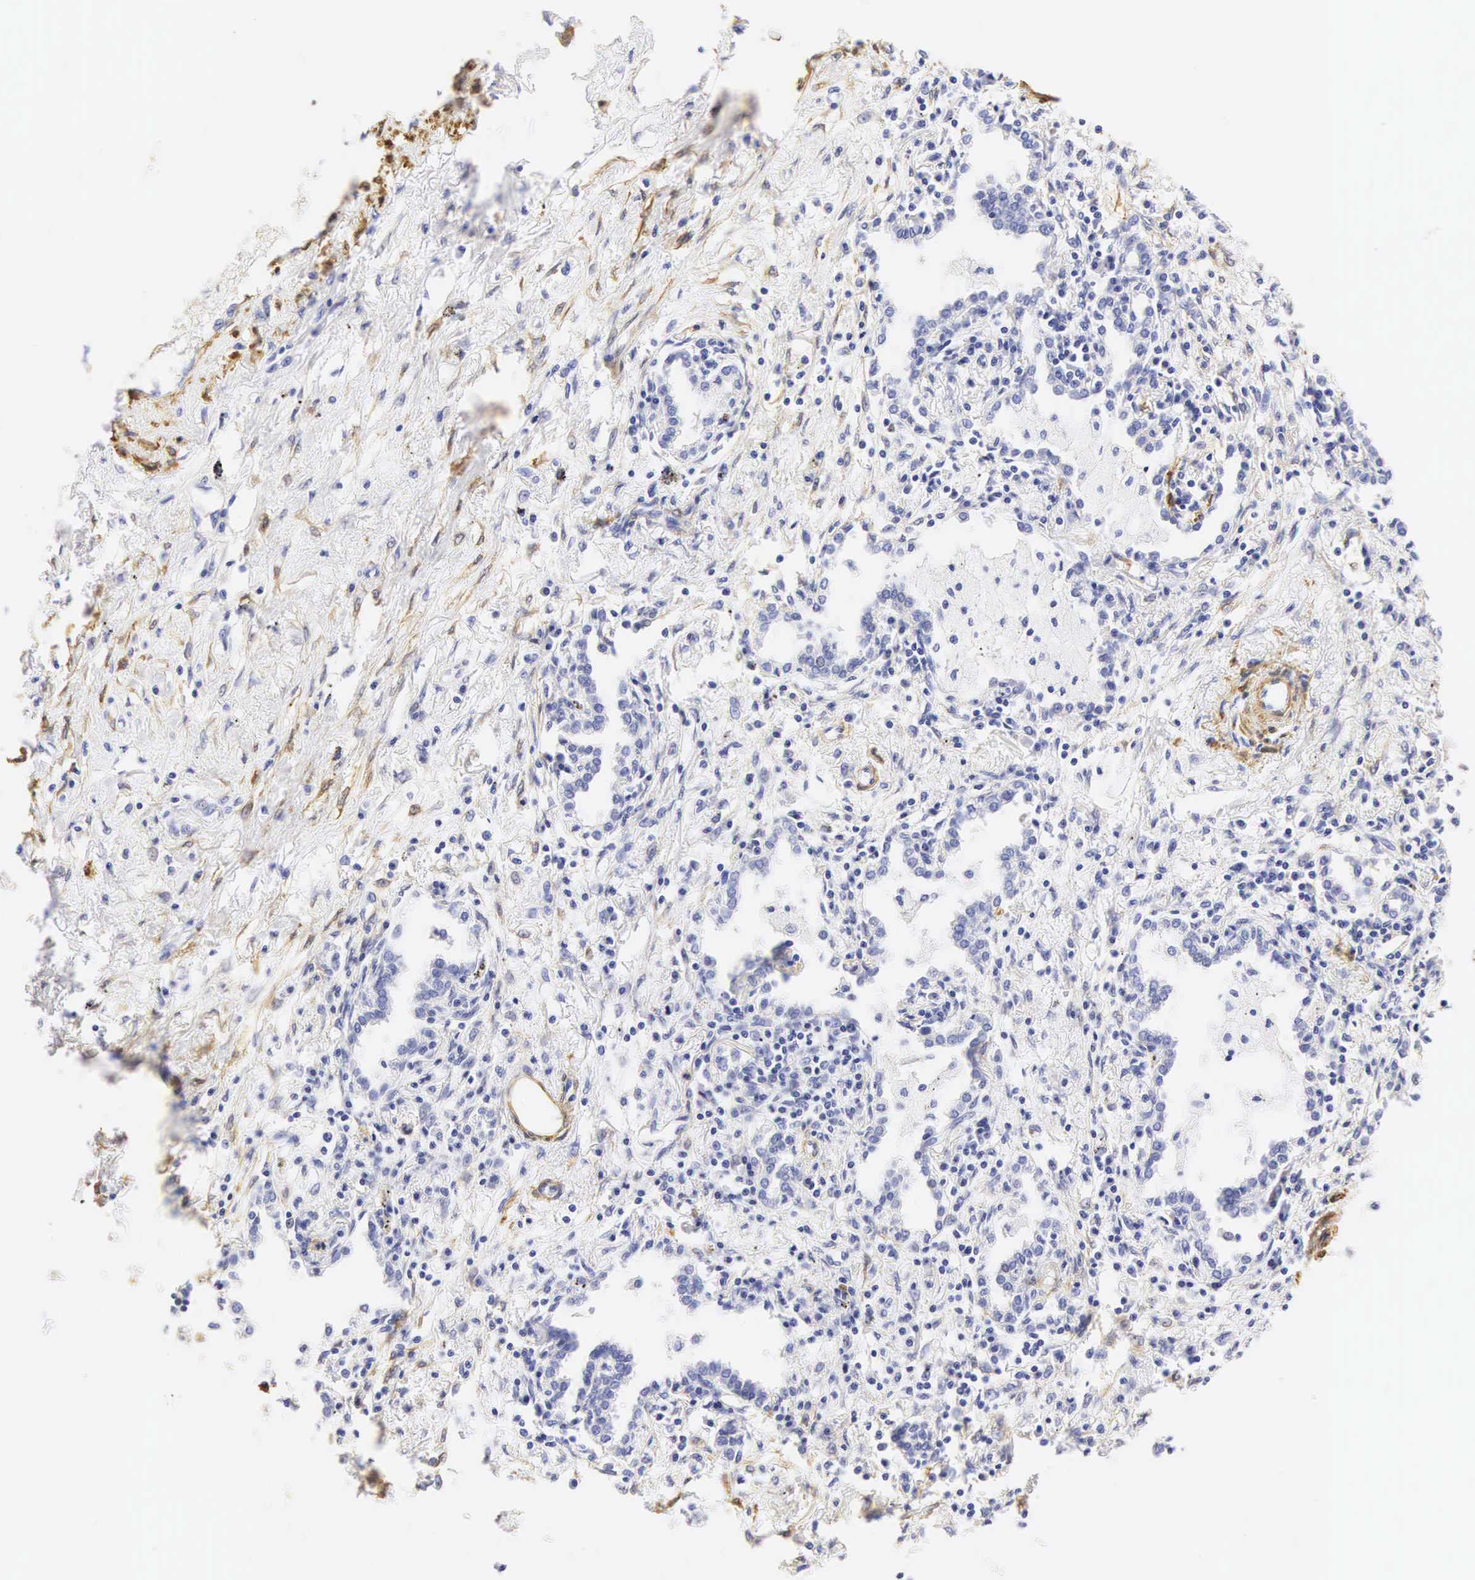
{"staining": {"intensity": "negative", "quantity": "none", "location": "none"}, "tissue": "lung cancer", "cell_type": "Tumor cells", "image_type": "cancer", "snomed": [{"axis": "morphology", "description": "Adenocarcinoma, NOS"}, {"axis": "topography", "description": "Lung"}], "caption": "Adenocarcinoma (lung) stained for a protein using immunohistochemistry reveals no positivity tumor cells.", "gene": "CNN1", "patient": {"sex": "male", "age": 60}}